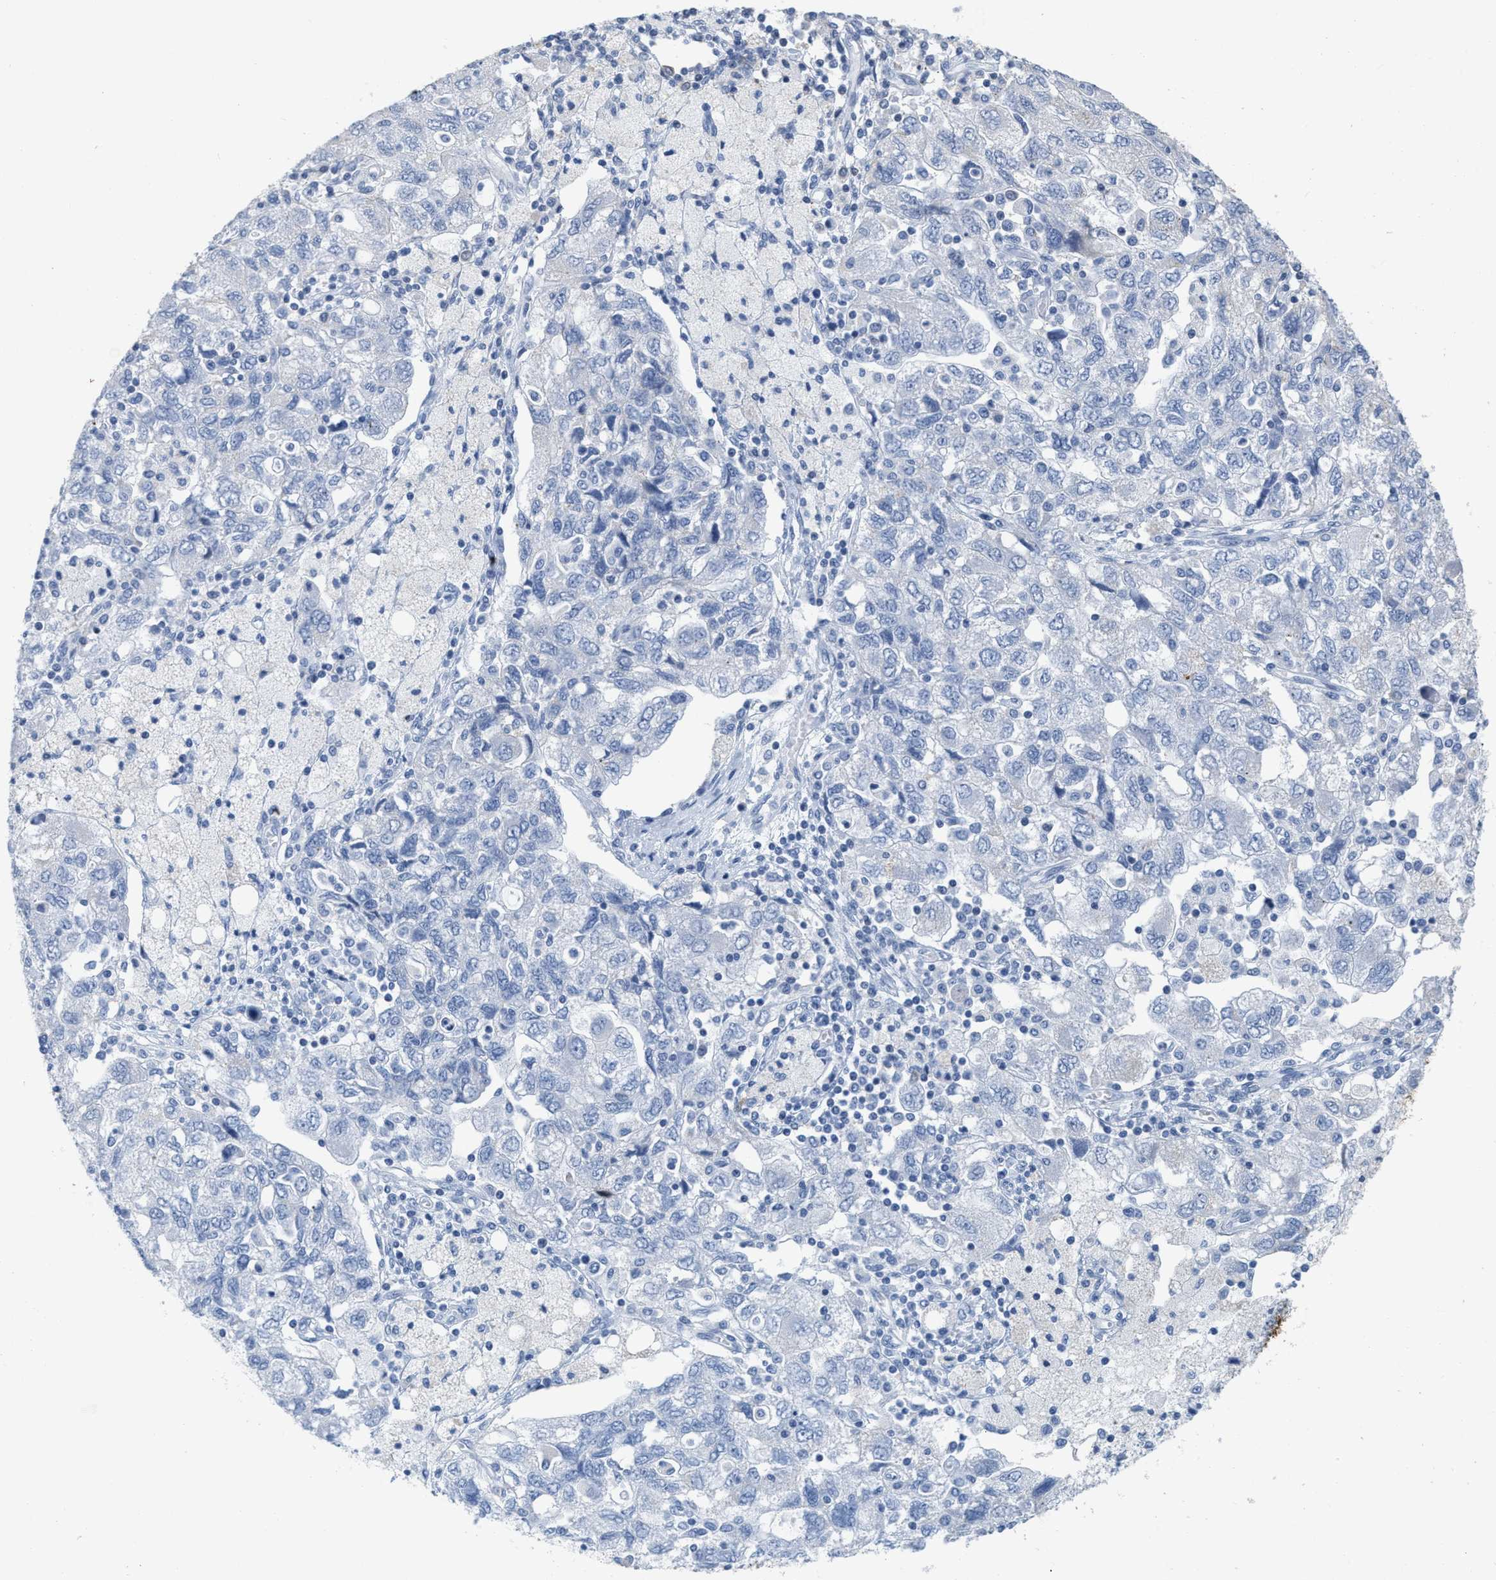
{"staining": {"intensity": "negative", "quantity": "none", "location": "none"}, "tissue": "ovarian cancer", "cell_type": "Tumor cells", "image_type": "cancer", "snomed": [{"axis": "morphology", "description": "Carcinoma, NOS"}, {"axis": "morphology", "description": "Cystadenocarcinoma, serous, NOS"}, {"axis": "topography", "description": "Ovary"}], "caption": "A high-resolution photomicrograph shows immunohistochemistry staining of ovarian carcinoma, which reveals no significant positivity in tumor cells.", "gene": "CRYM", "patient": {"sex": "female", "age": 69}}